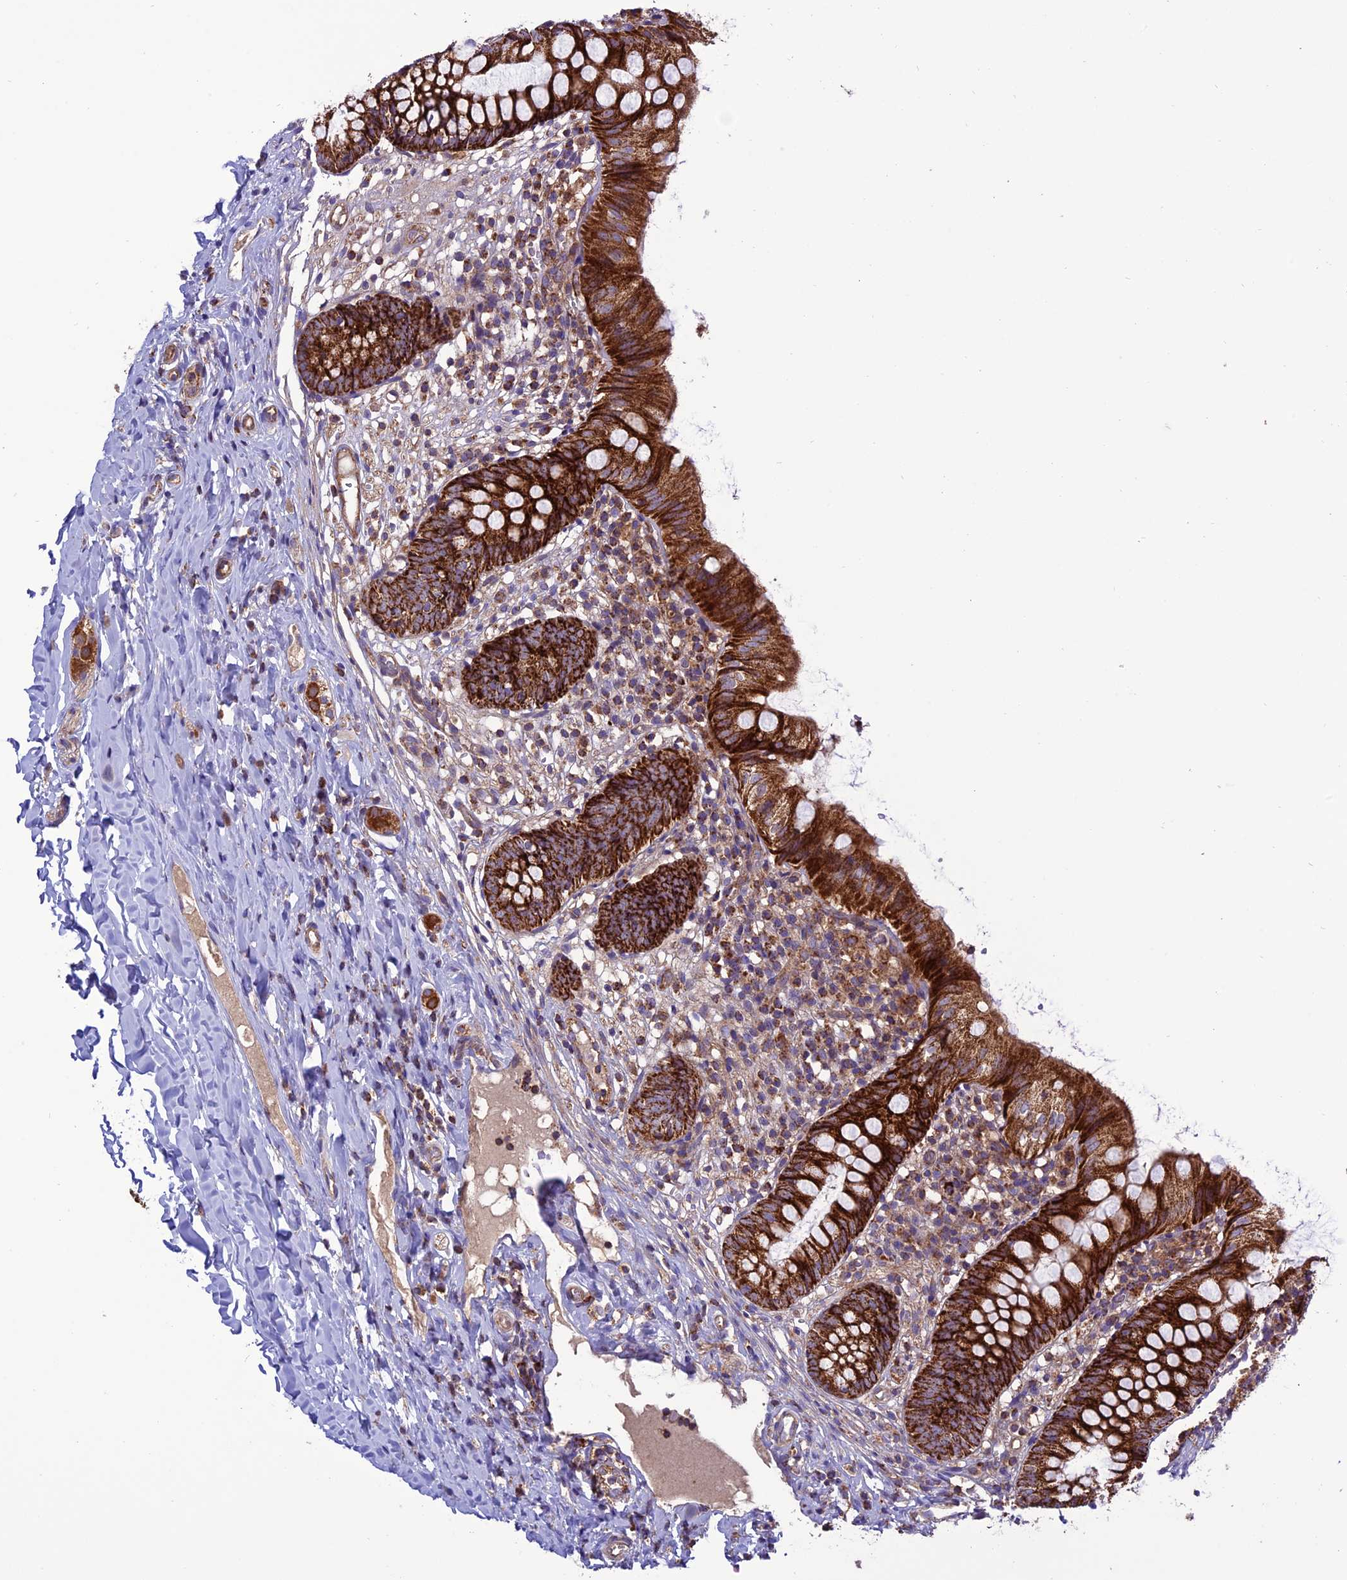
{"staining": {"intensity": "strong", "quantity": ">75%", "location": "cytoplasmic/membranous"}, "tissue": "appendix", "cell_type": "Glandular cells", "image_type": "normal", "snomed": [{"axis": "morphology", "description": "Normal tissue, NOS"}, {"axis": "topography", "description": "Appendix"}], "caption": "Protein staining of benign appendix demonstrates strong cytoplasmic/membranous positivity in about >75% of glandular cells.", "gene": "MRPS9", "patient": {"sex": "male", "age": 8}}